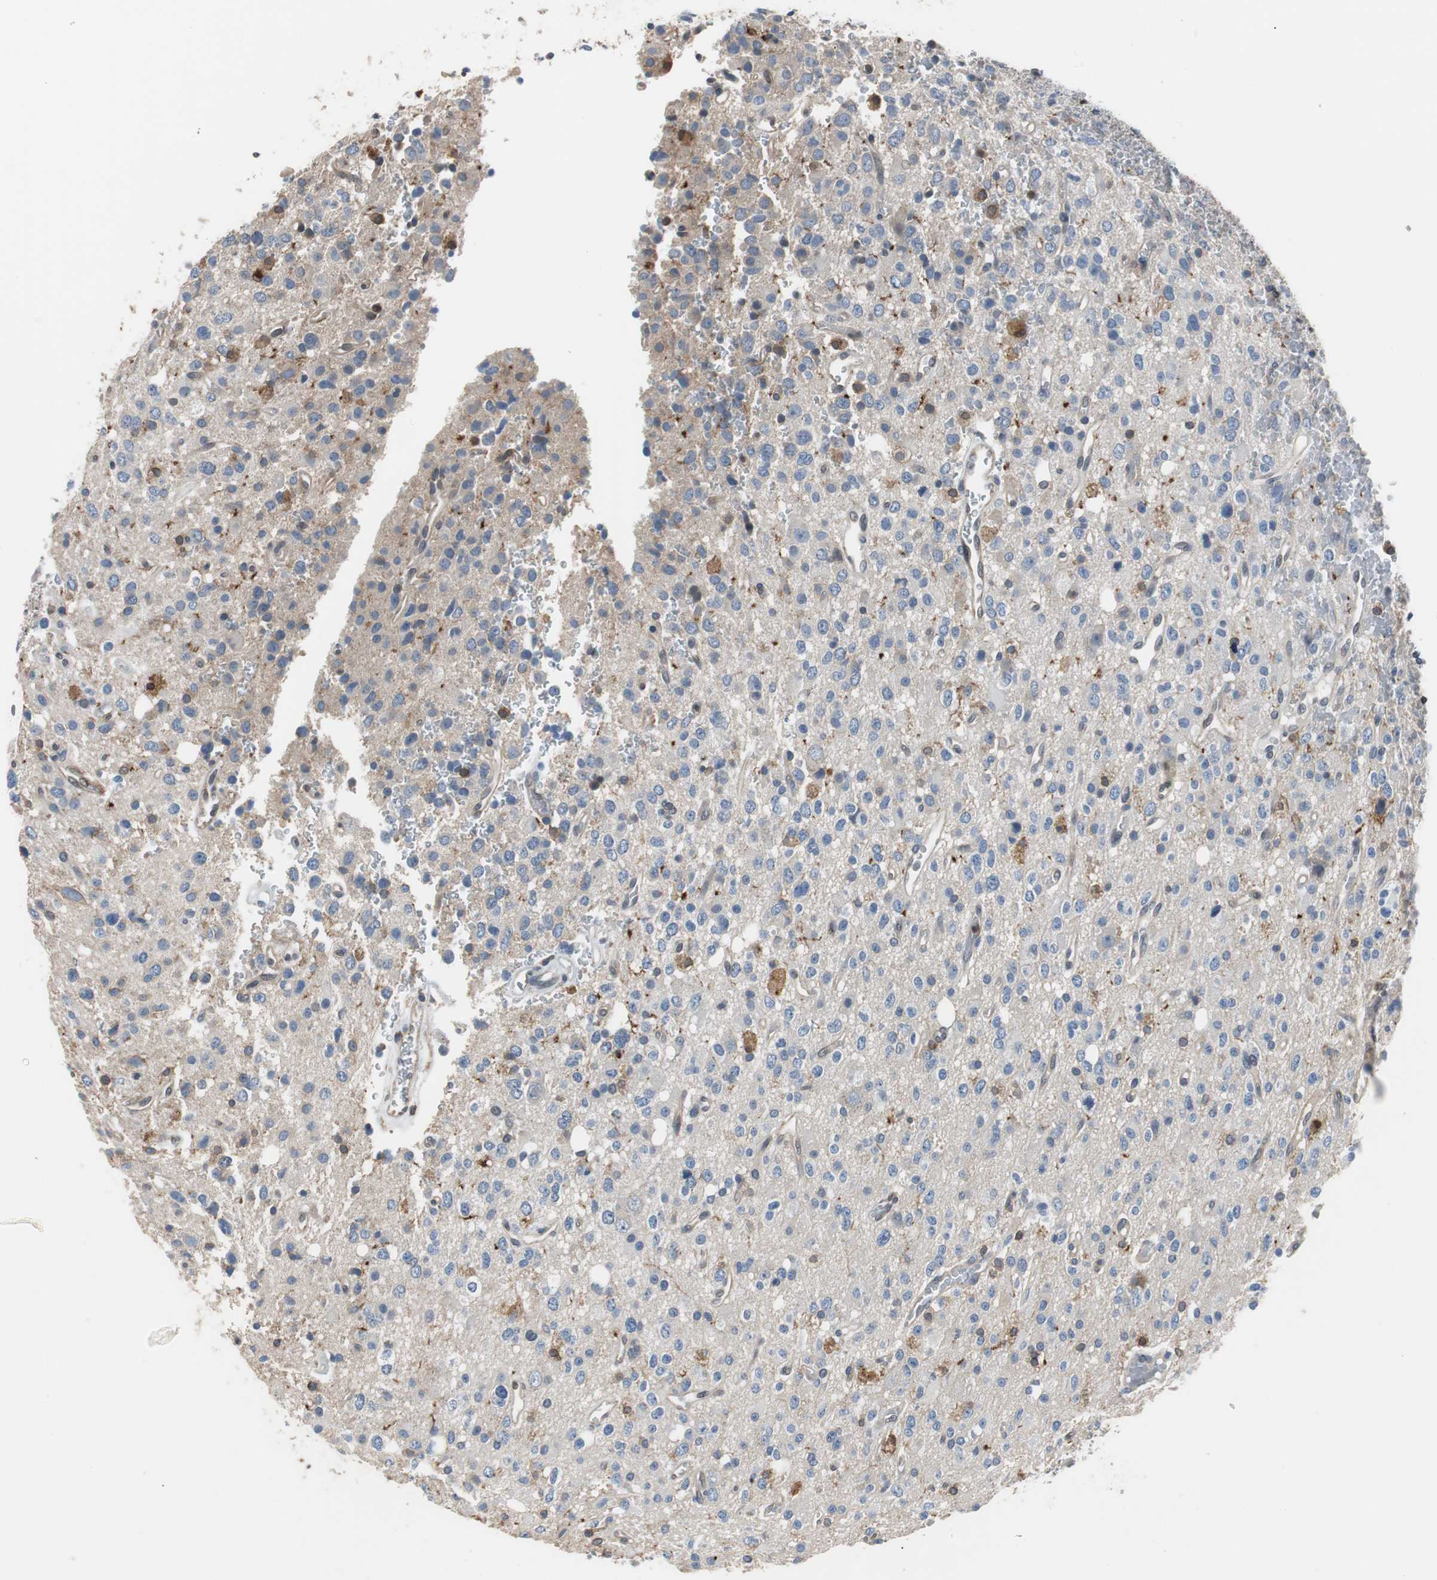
{"staining": {"intensity": "moderate", "quantity": "<25%", "location": "cytoplasmic/membranous"}, "tissue": "glioma", "cell_type": "Tumor cells", "image_type": "cancer", "snomed": [{"axis": "morphology", "description": "Glioma, malignant, High grade"}, {"axis": "topography", "description": "Brain"}], "caption": "Glioma stained with DAB (3,3'-diaminobenzidine) immunohistochemistry reveals low levels of moderate cytoplasmic/membranous staining in approximately <25% of tumor cells. (Brightfield microscopy of DAB IHC at high magnification).", "gene": "ANXA4", "patient": {"sex": "male", "age": 47}}